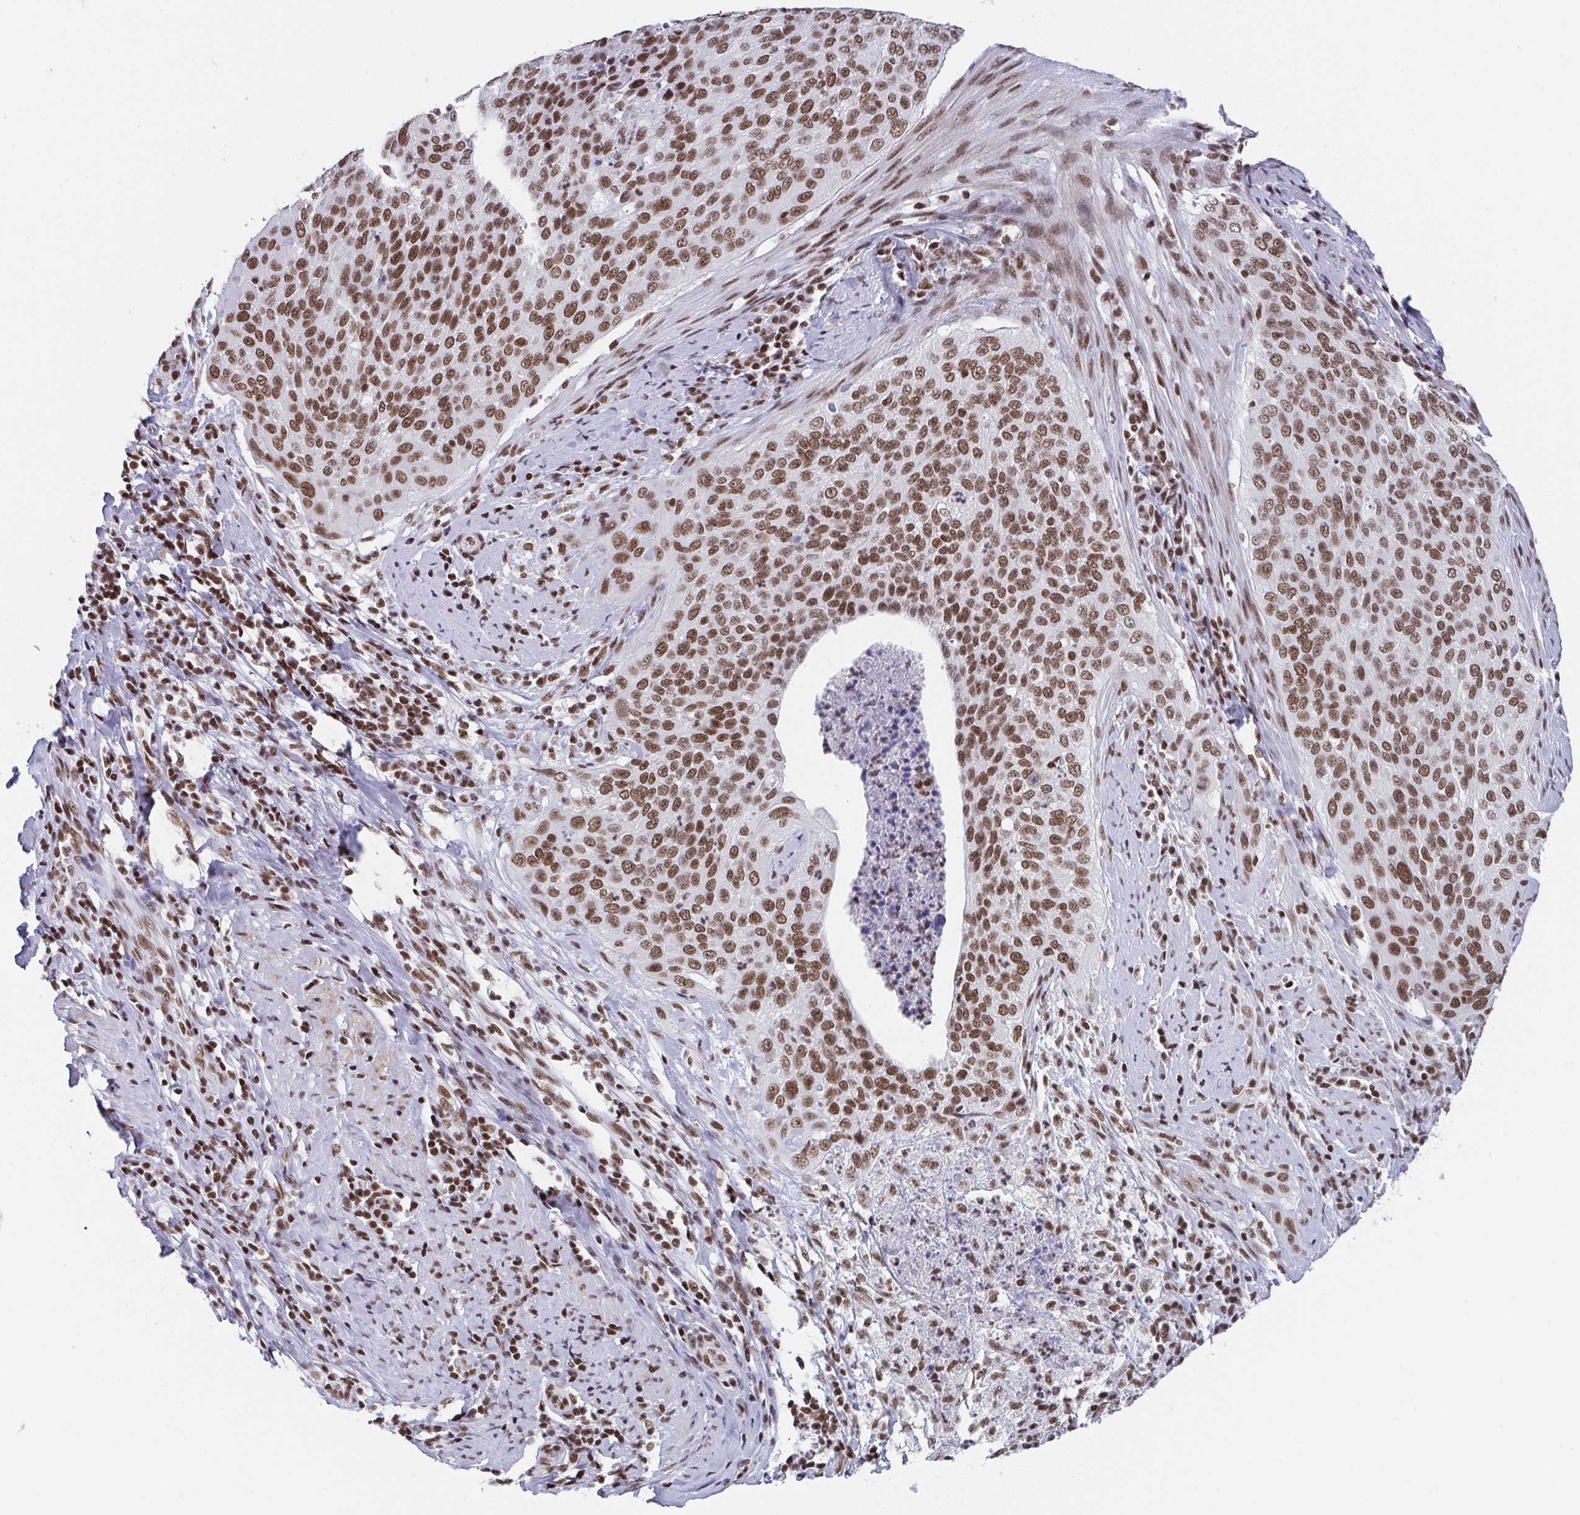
{"staining": {"intensity": "moderate", "quantity": ">75%", "location": "nuclear"}, "tissue": "cervical cancer", "cell_type": "Tumor cells", "image_type": "cancer", "snomed": [{"axis": "morphology", "description": "Squamous cell carcinoma, NOS"}, {"axis": "topography", "description": "Cervix"}], "caption": "Human cervical squamous cell carcinoma stained with a protein marker reveals moderate staining in tumor cells.", "gene": "CTCF", "patient": {"sex": "female", "age": 38}}